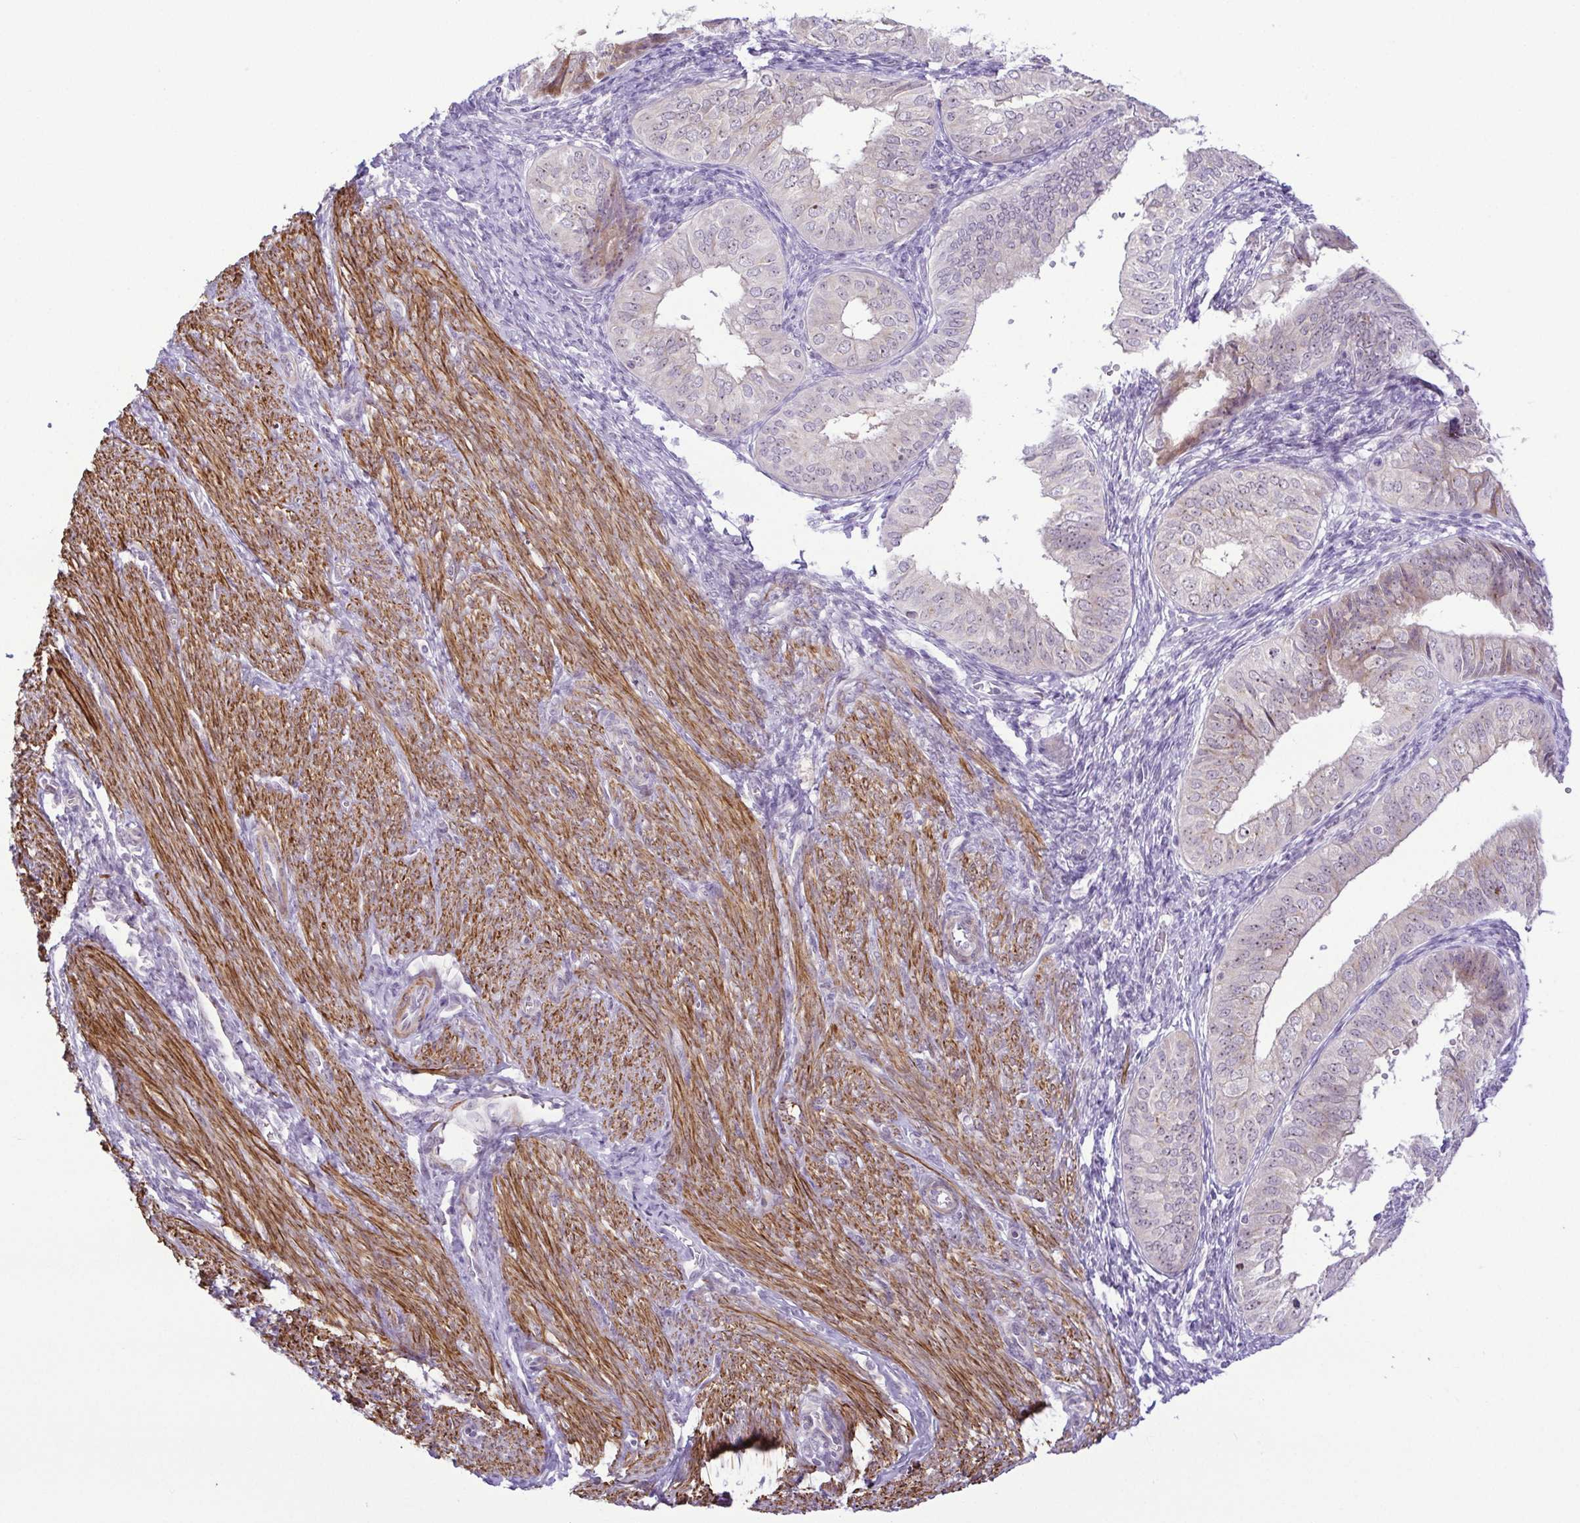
{"staining": {"intensity": "negative", "quantity": "none", "location": "none"}, "tissue": "endometrial cancer", "cell_type": "Tumor cells", "image_type": "cancer", "snomed": [{"axis": "morphology", "description": "Adenocarcinoma, NOS"}, {"axis": "topography", "description": "Endometrium"}], "caption": "Immunohistochemical staining of adenocarcinoma (endometrial) reveals no significant positivity in tumor cells.", "gene": "RSL24D1", "patient": {"sex": "female", "age": 58}}